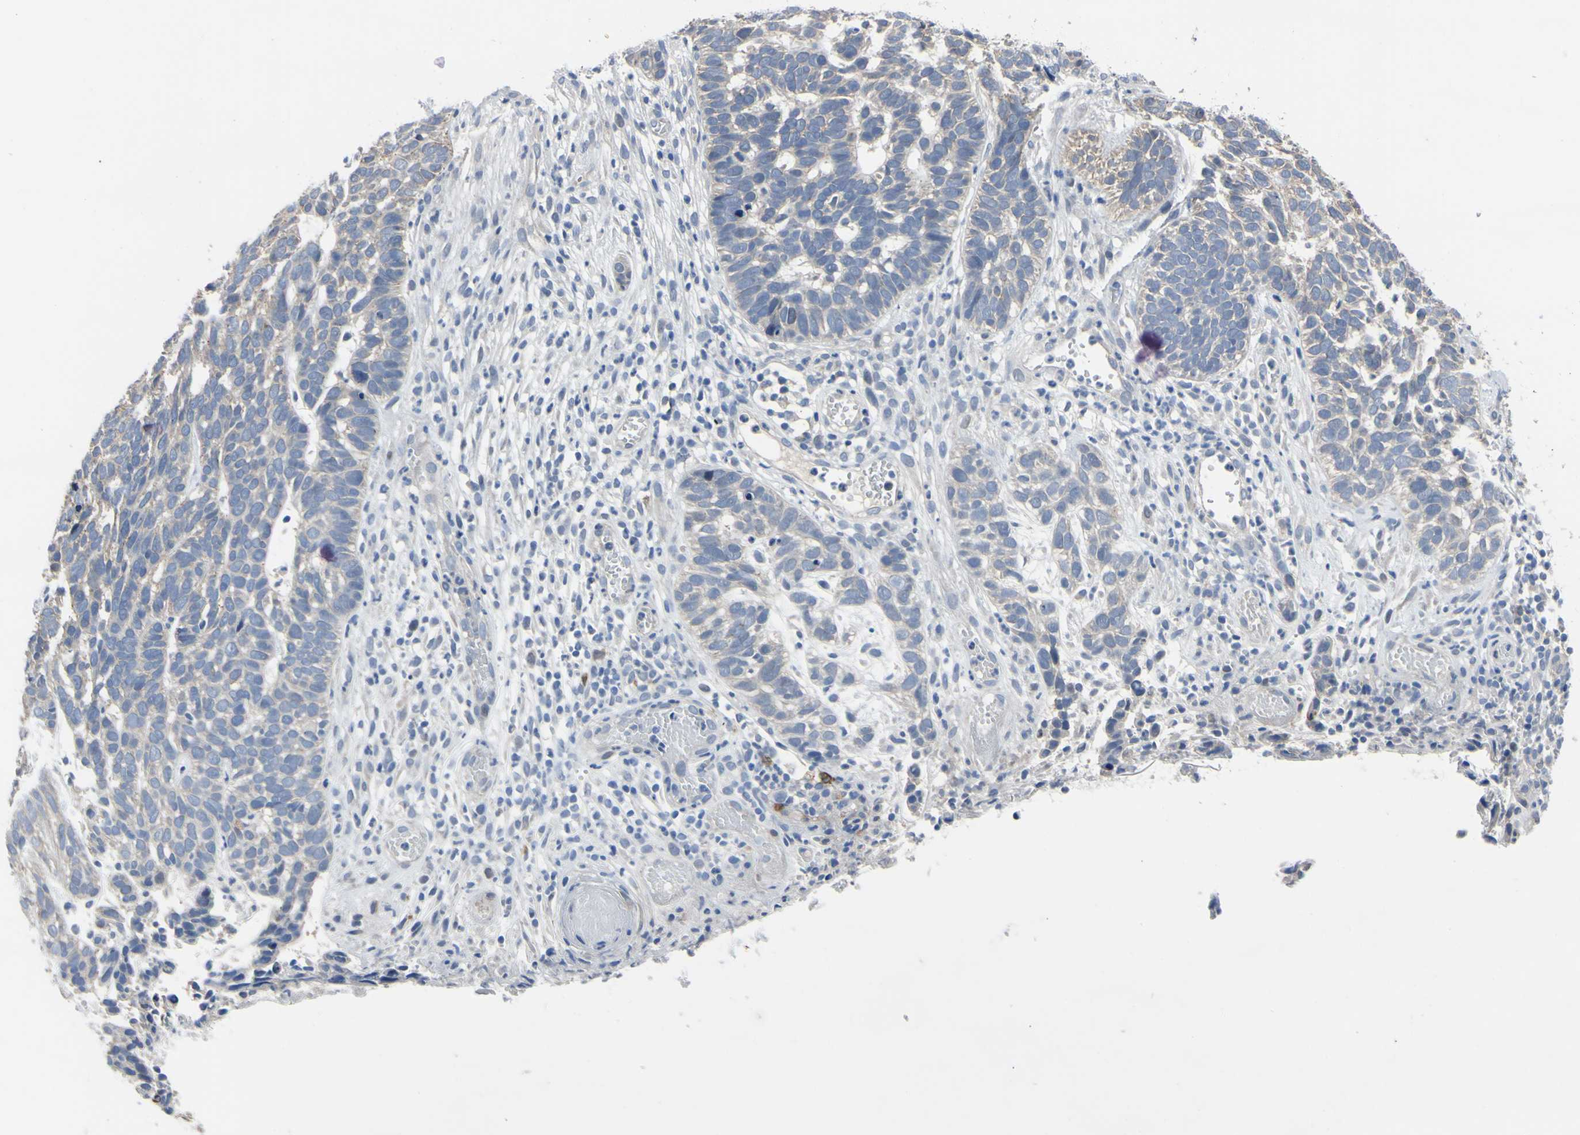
{"staining": {"intensity": "negative", "quantity": "none", "location": "none"}, "tissue": "skin cancer", "cell_type": "Tumor cells", "image_type": "cancer", "snomed": [{"axis": "morphology", "description": "Basal cell carcinoma"}, {"axis": "topography", "description": "Skin"}], "caption": "A photomicrograph of skin cancer stained for a protein demonstrates no brown staining in tumor cells.", "gene": "LHX9", "patient": {"sex": "male", "age": 87}}